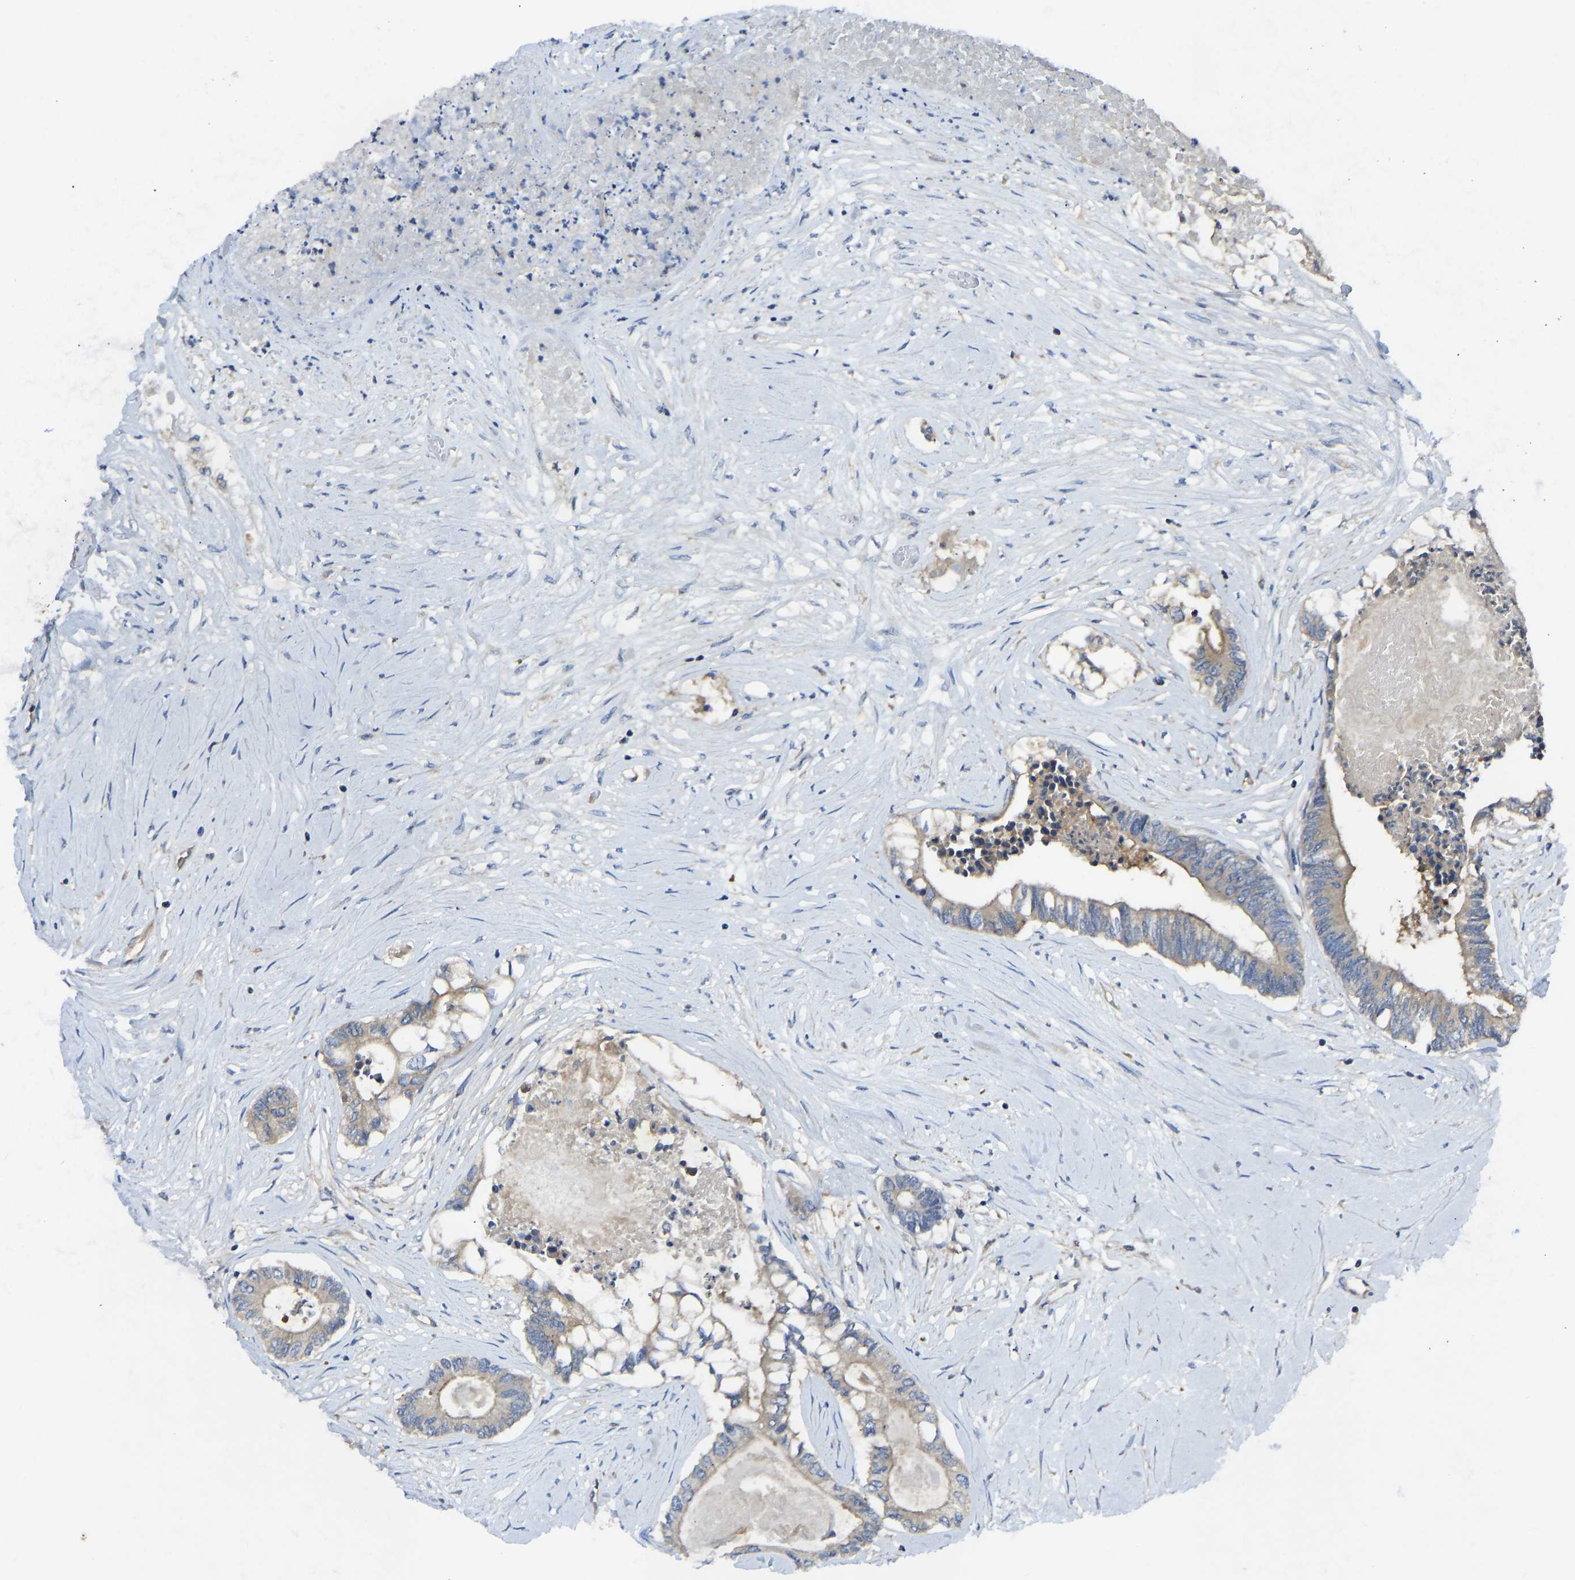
{"staining": {"intensity": "moderate", "quantity": "<25%", "location": "cytoplasmic/membranous"}, "tissue": "colorectal cancer", "cell_type": "Tumor cells", "image_type": "cancer", "snomed": [{"axis": "morphology", "description": "Adenocarcinoma, NOS"}, {"axis": "topography", "description": "Rectum"}], "caption": "Human colorectal adenocarcinoma stained for a protein (brown) exhibits moderate cytoplasmic/membranous positive positivity in about <25% of tumor cells.", "gene": "PPP3CA", "patient": {"sex": "male", "age": 63}}